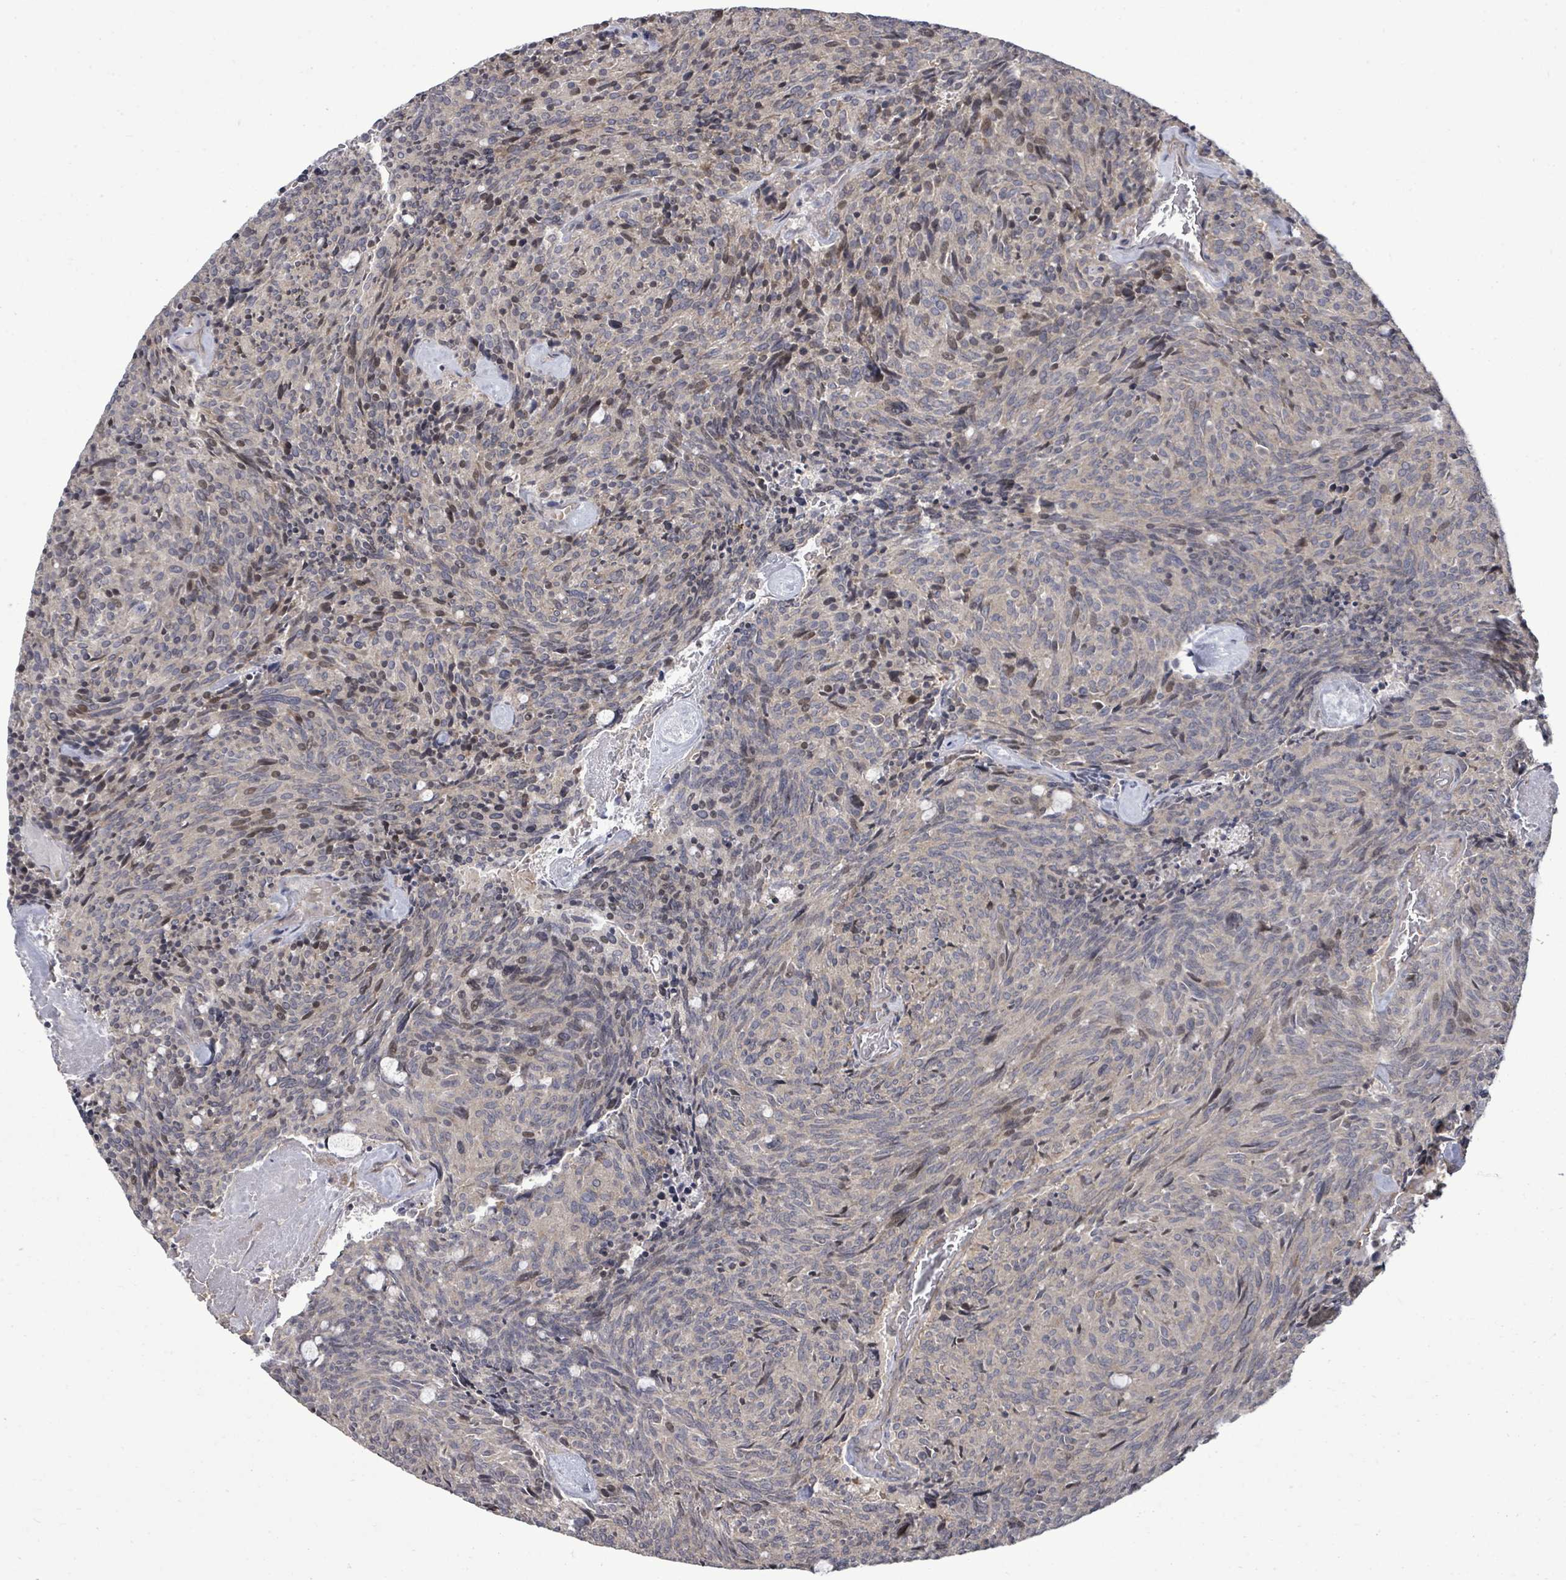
{"staining": {"intensity": "moderate", "quantity": "<25%", "location": "nuclear"}, "tissue": "carcinoid", "cell_type": "Tumor cells", "image_type": "cancer", "snomed": [{"axis": "morphology", "description": "Carcinoid, malignant, NOS"}, {"axis": "topography", "description": "Pancreas"}], "caption": "DAB (3,3'-diaminobenzidine) immunohistochemical staining of carcinoid (malignant) exhibits moderate nuclear protein expression in about <25% of tumor cells. (brown staining indicates protein expression, while blue staining denotes nuclei).", "gene": "KRTAP27-1", "patient": {"sex": "female", "age": 54}}